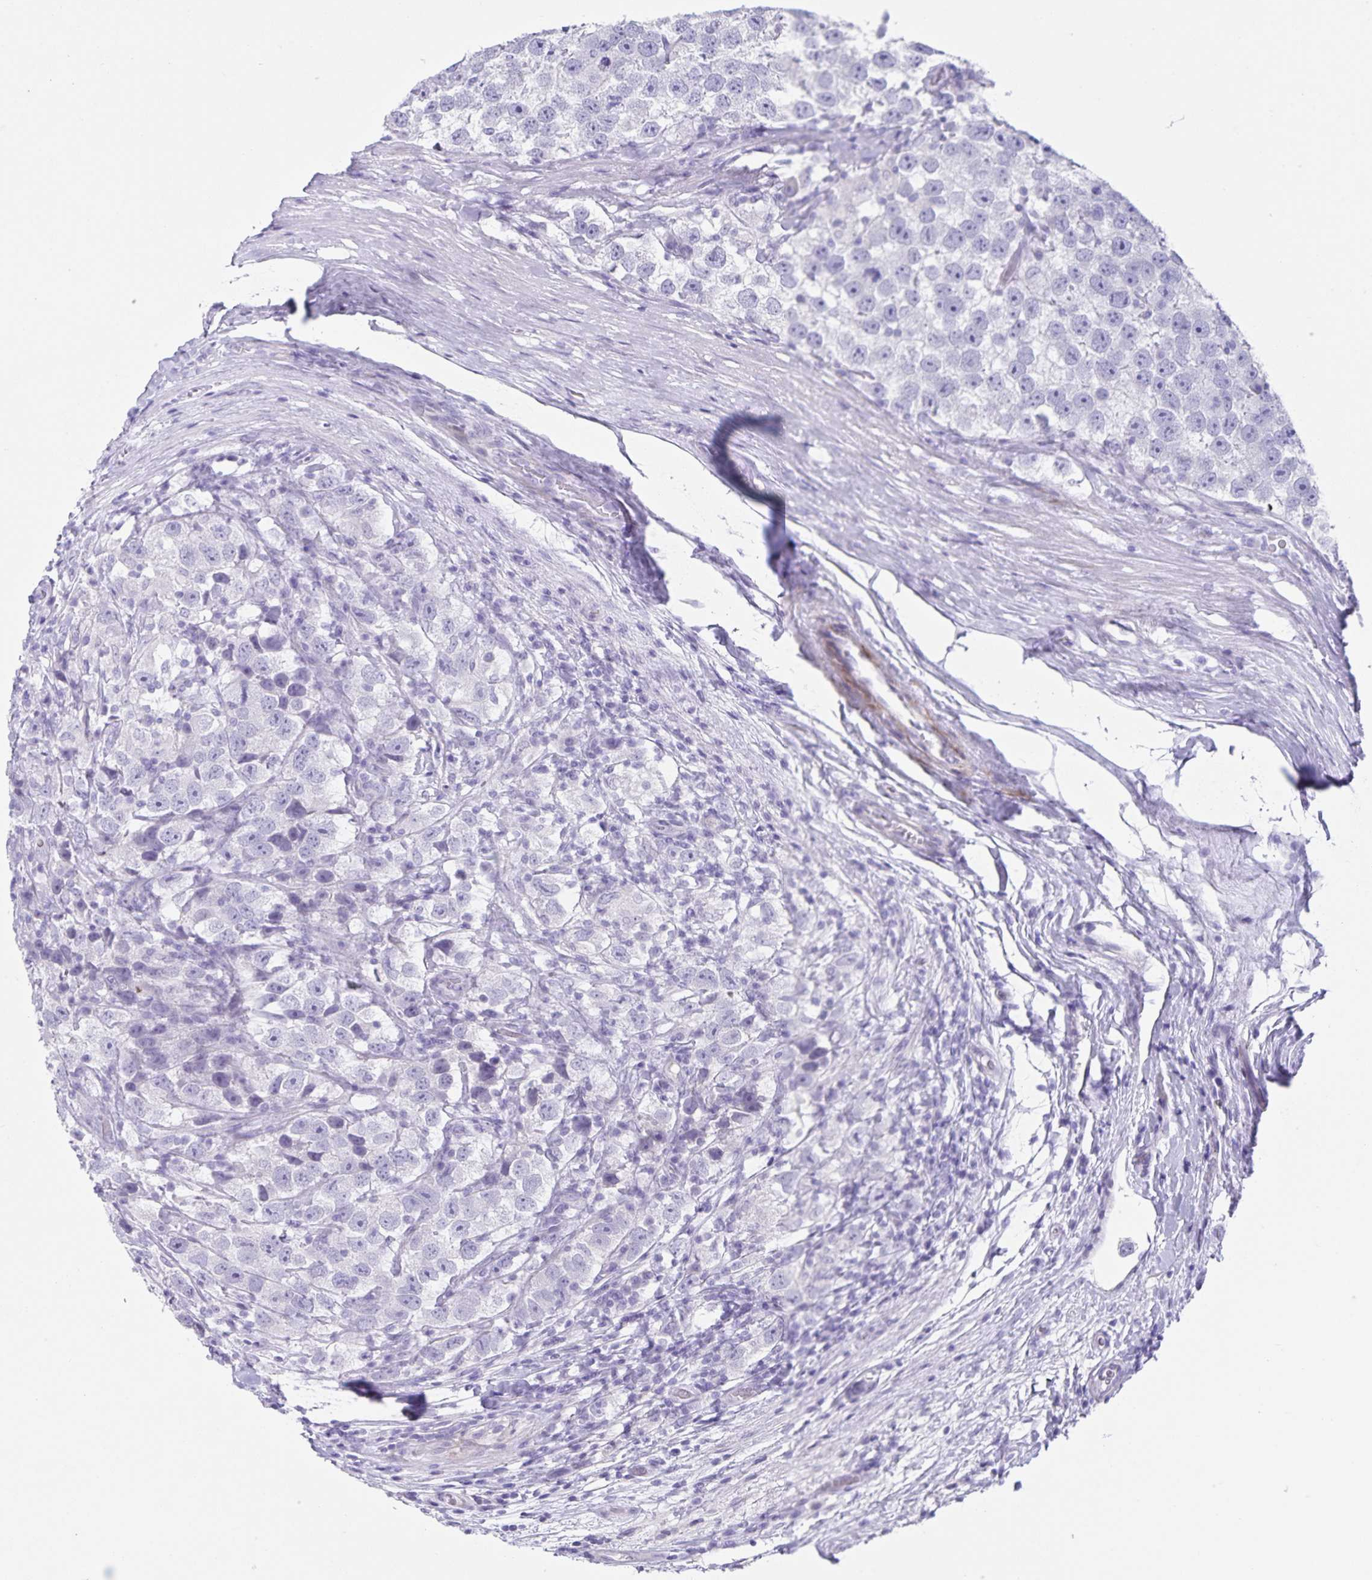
{"staining": {"intensity": "negative", "quantity": "none", "location": "none"}, "tissue": "testis cancer", "cell_type": "Tumor cells", "image_type": "cancer", "snomed": [{"axis": "morphology", "description": "Seminoma, NOS"}, {"axis": "topography", "description": "Testis"}], "caption": "This is a micrograph of immunohistochemistry staining of seminoma (testis), which shows no expression in tumor cells.", "gene": "C11orf42", "patient": {"sex": "male", "age": 26}}